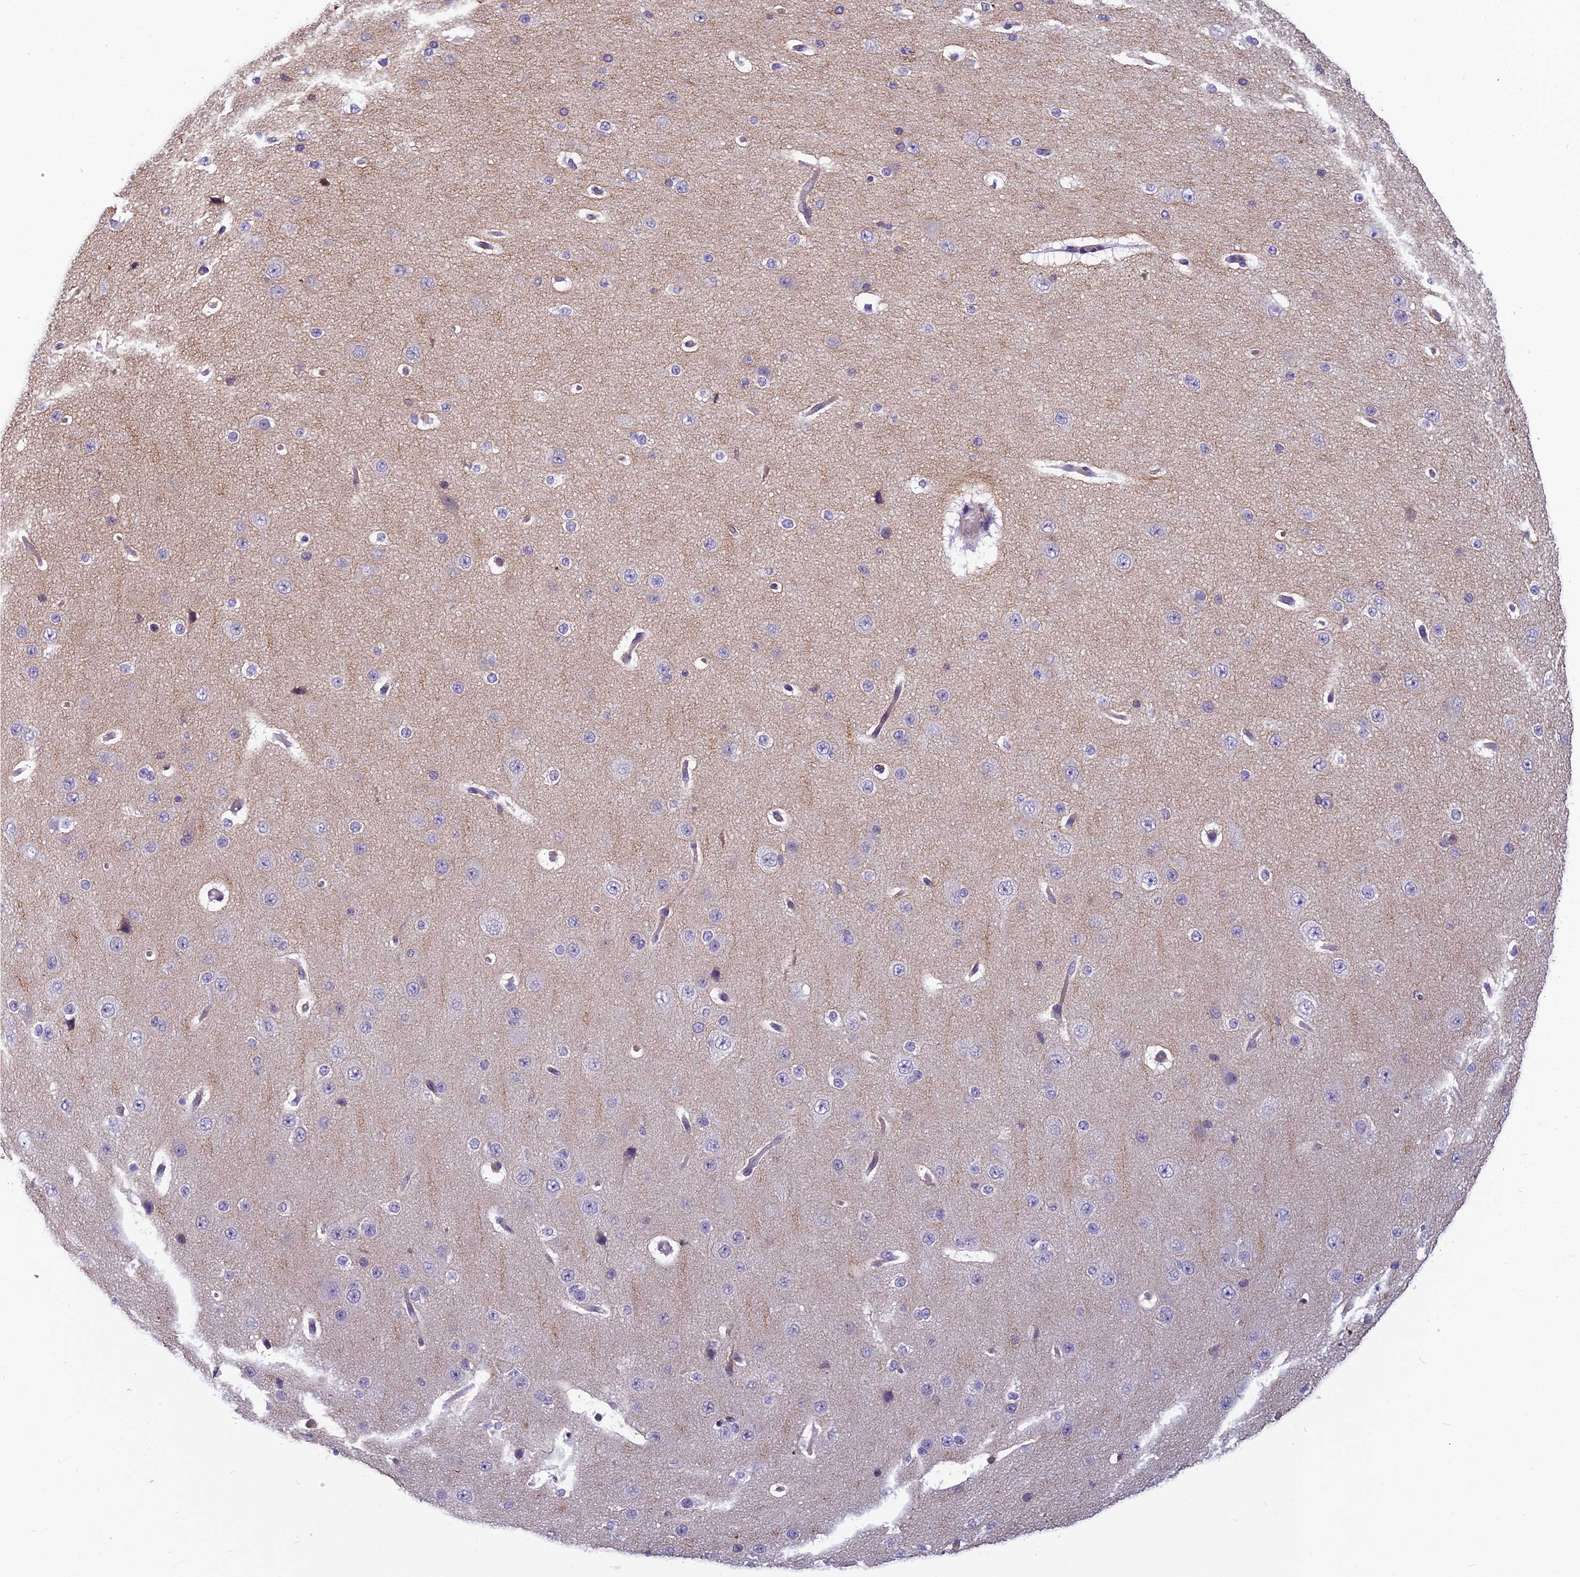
{"staining": {"intensity": "weak", "quantity": ">75%", "location": "cytoplasmic/membranous"}, "tissue": "cerebral cortex", "cell_type": "Endothelial cells", "image_type": "normal", "snomed": [{"axis": "morphology", "description": "Normal tissue, NOS"}, {"axis": "morphology", "description": "Developmental malformation"}, {"axis": "topography", "description": "Cerebral cortex"}], "caption": "High-power microscopy captured an IHC histopathology image of benign cerebral cortex, revealing weak cytoplasmic/membranous staining in about >75% of endothelial cells. Nuclei are stained in blue.", "gene": "TSPAN15", "patient": {"sex": "female", "age": 30}}